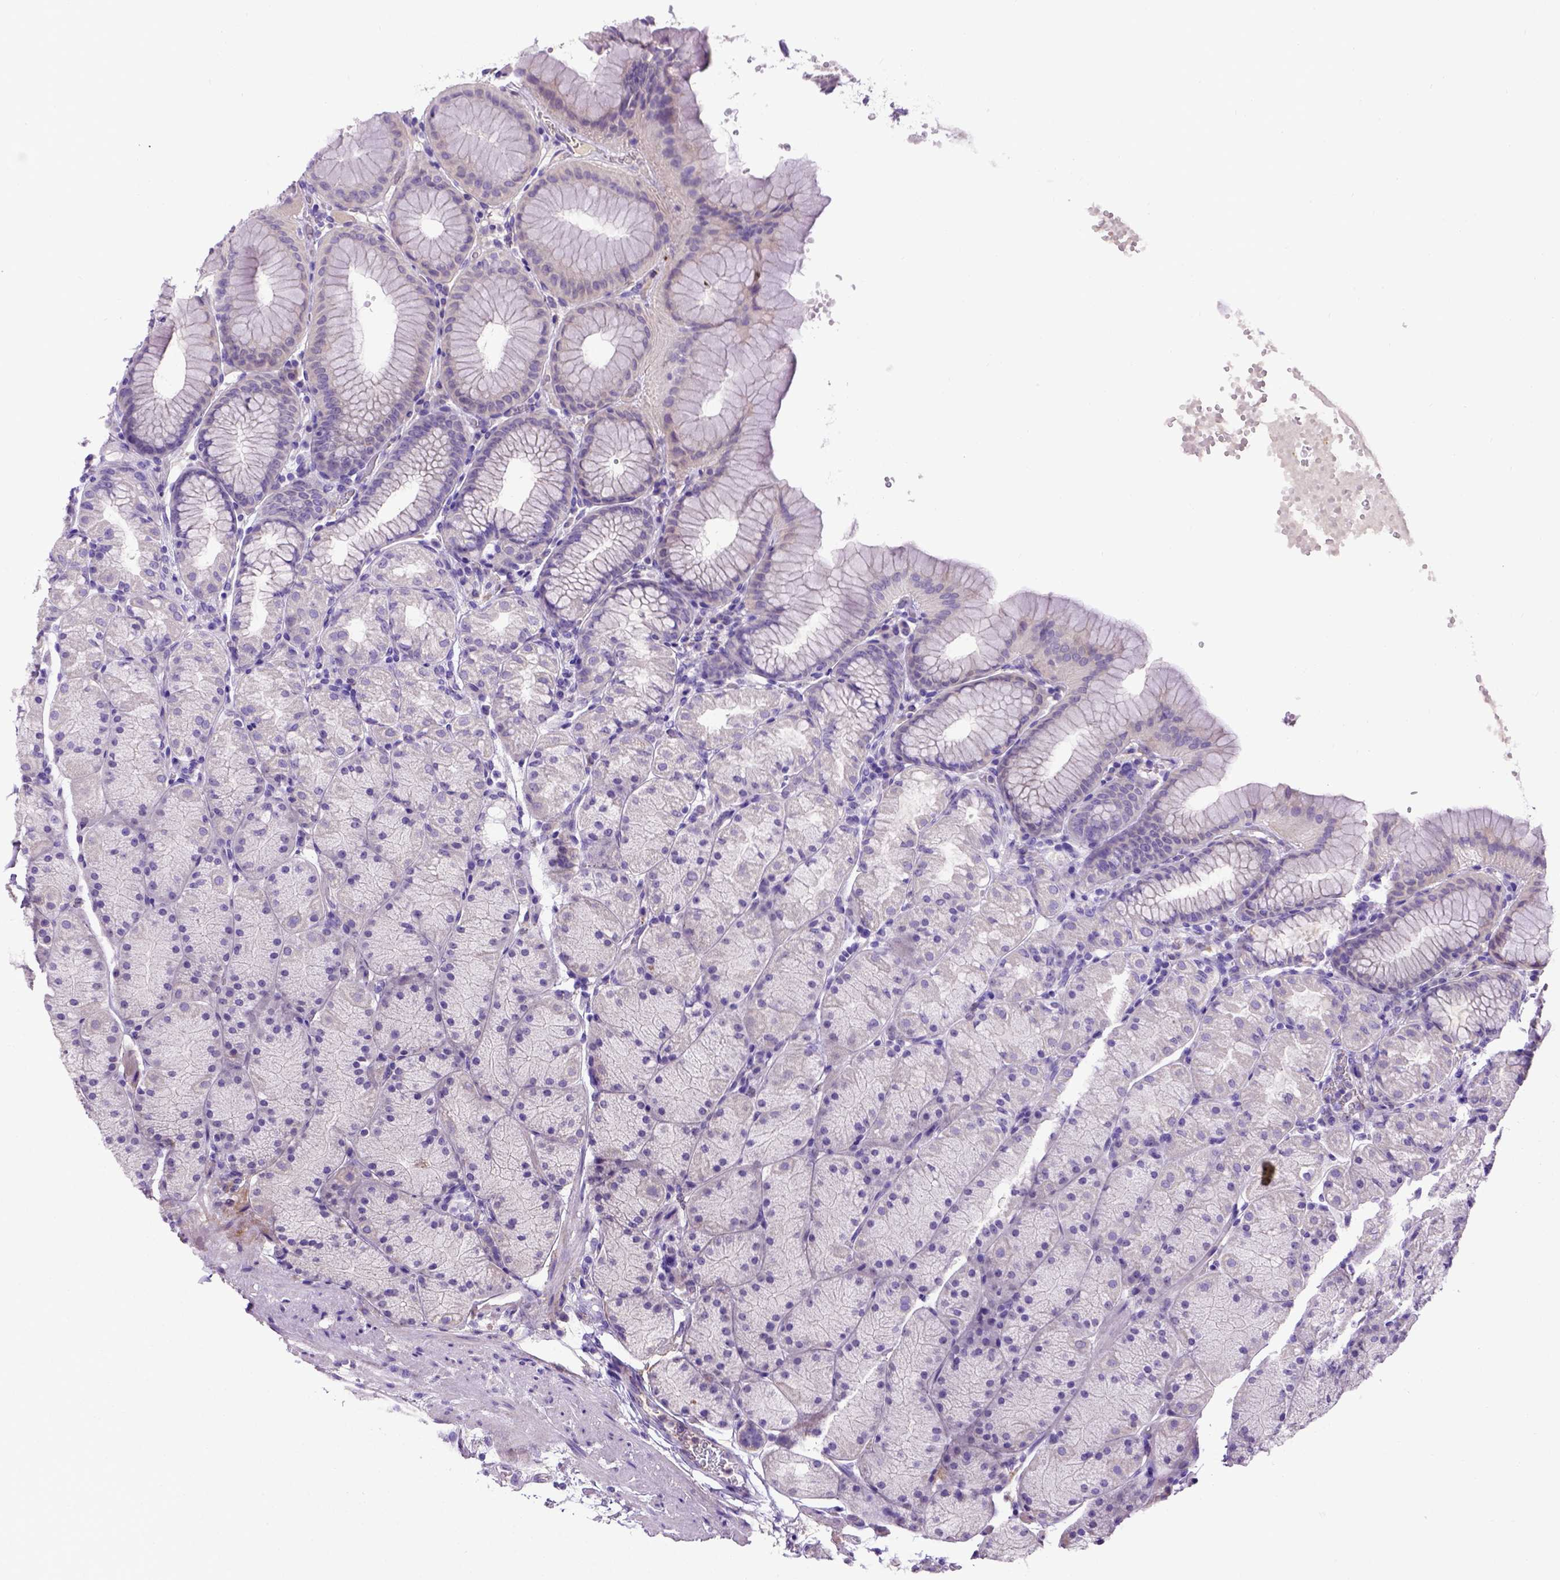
{"staining": {"intensity": "negative", "quantity": "none", "location": "none"}, "tissue": "stomach", "cell_type": "Glandular cells", "image_type": "normal", "snomed": [{"axis": "morphology", "description": "Normal tissue, NOS"}, {"axis": "topography", "description": "Stomach, upper"}, {"axis": "topography", "description": "Stomach"}], "caption": "The IHC photomicrograph has no significant staining in glandular cells of stomach. The staining is performed using DAB (3,3'-diaminobenzidine) brown chromogen with nuclei counter-stained in using hematoxylin.", "gene": "ADAM12", "patient": {"sex": "male", "age": 76}}